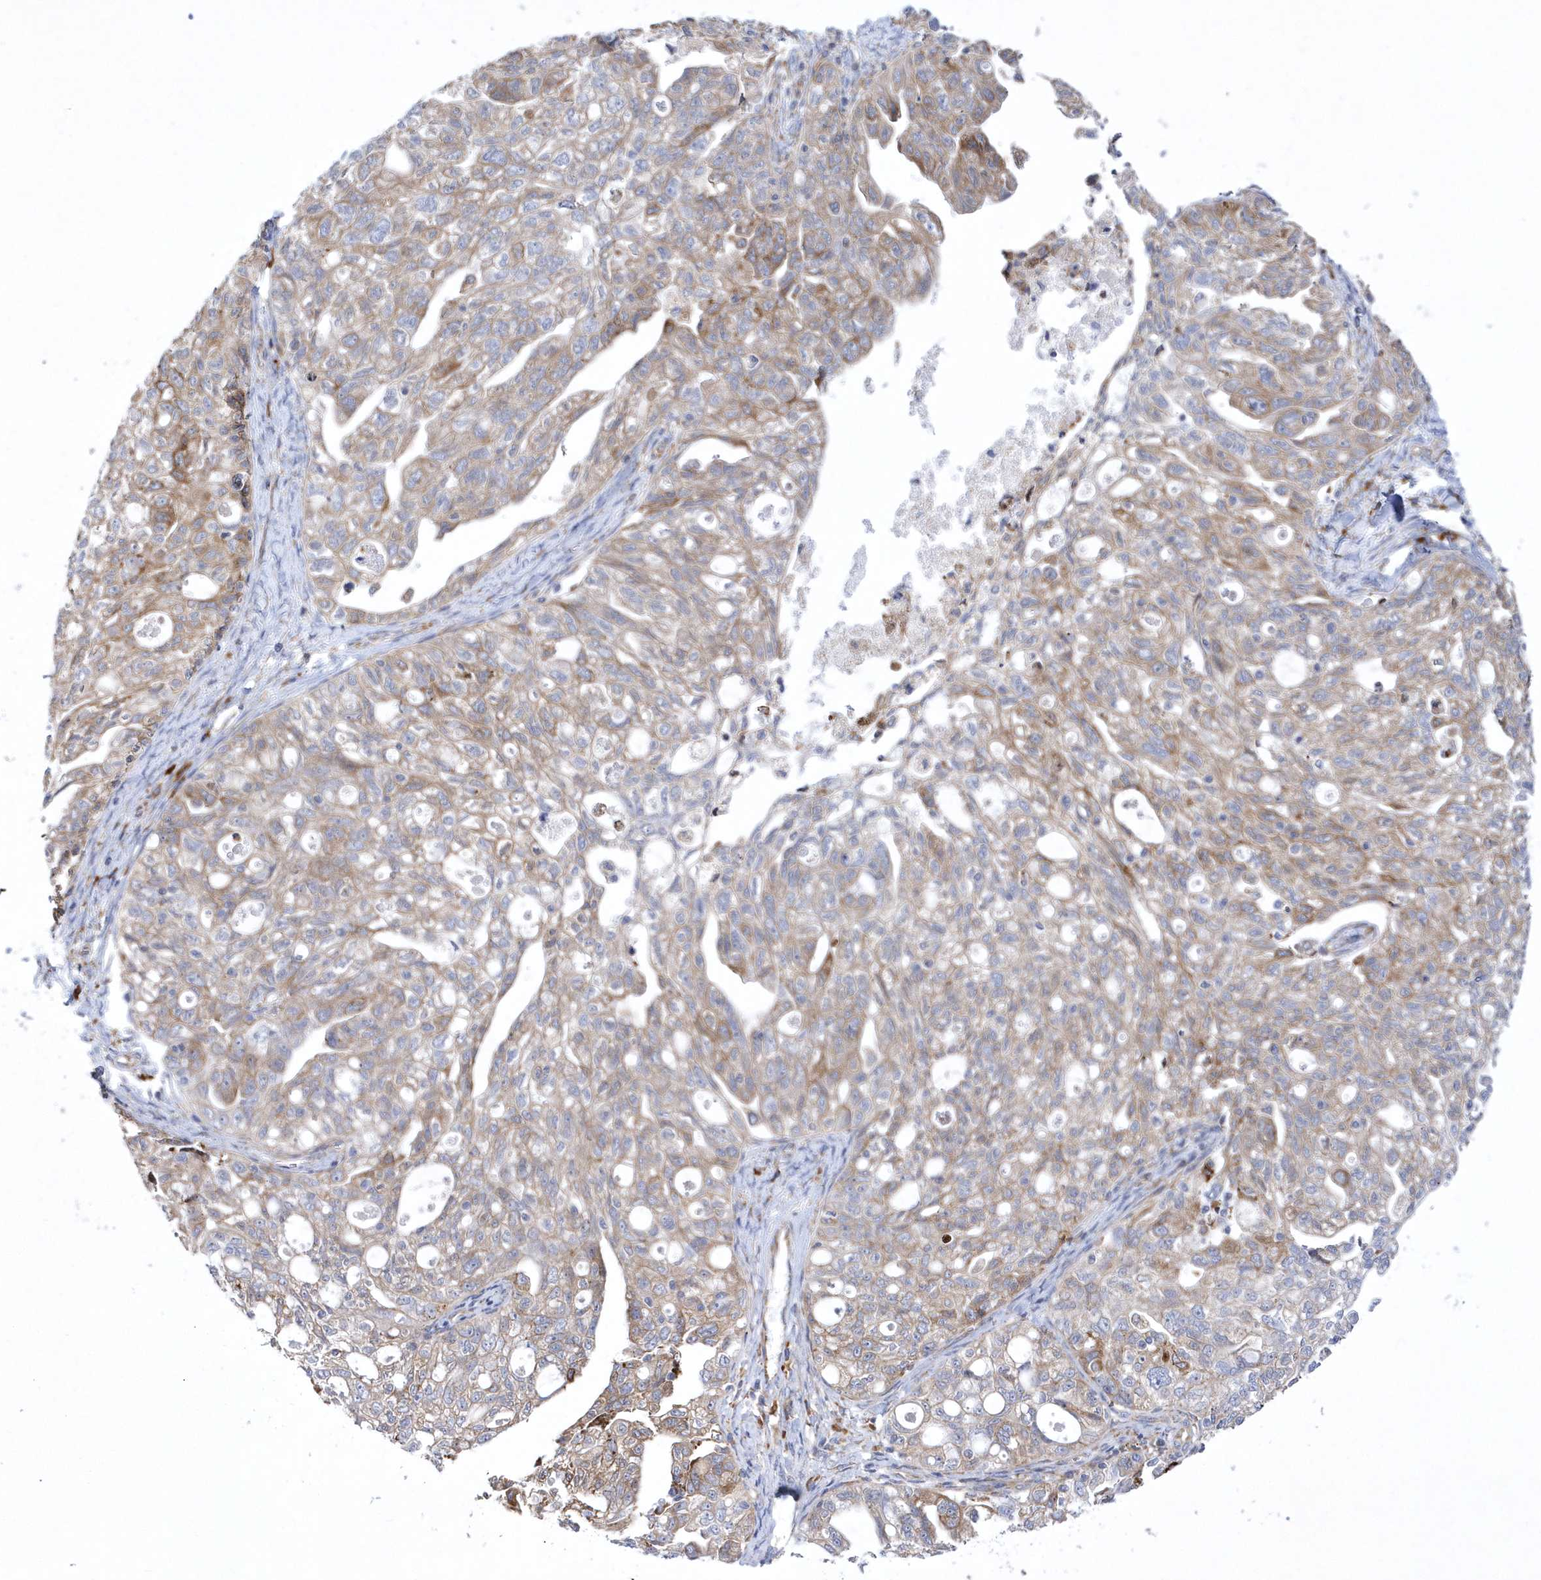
{"staining": {"intensity": "weak", "quantity": ">75%", "location": "cytoplasmic/membranous"}, "tissue": "ovarian cancer", "cell_type": "Tumor cells", "image_type": "cancer", "snomed": [{"axis": "morphology", "description": "Carcinoma, NOS"}, {"axis": "morphology", "description": "Cystadenocarcinoma, serous, NOS"}, {"axis": "topography", "description": "Ovary"}], "caption": "The histopathology image exhibits immunohistochemical staining of ovarian cancer. There is weak cytoplasmic/membranous expression is seen in about >75% of tumor cells. Immunohistochemistry stains the protein of interest in brown and the nuclei are stained blue.", "gene": "MED31", "patient": {"sex": "female", "age": 69}}